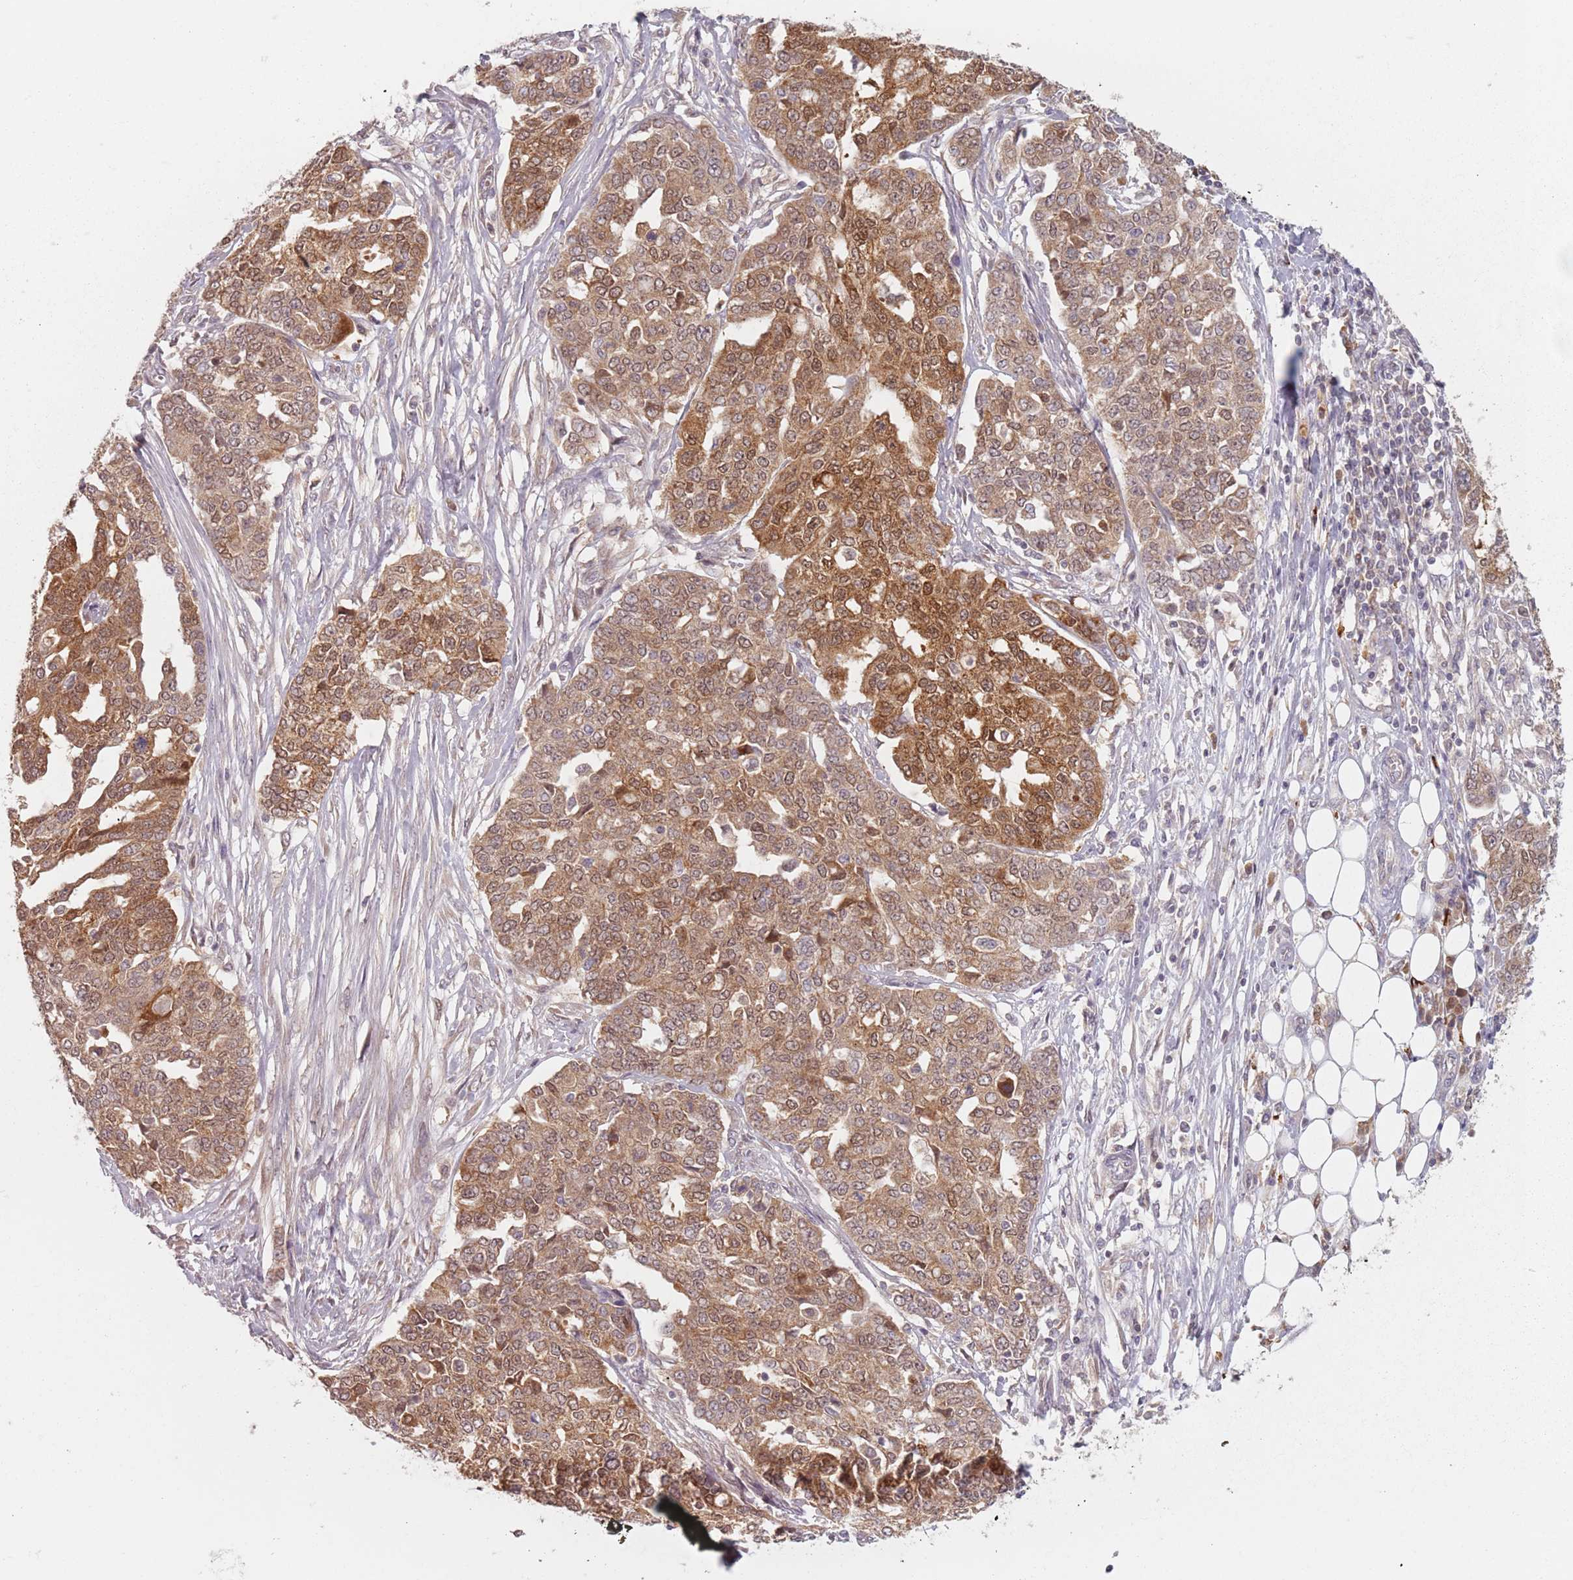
{"staining": {"intensity": "moderate", "quantity": ">75%", "location": "cytoplasmic/membranous,nuclear"}, "tissue": "ovarian cancer", "cell_type": "Tumor cells", "image_type": "cancer", "snomed": [{"axis": "morphology", "description": "Cystadenocarcinoma, serous, NOS"}, {"axis": "topography", "description": "Soft tissue"}, {"axis": "topography", "description": "Ovary"}], "caption": "A brown stain shows moderate cytoplasmic/membranous and nuclear expression of a protein in human ovarian serous cystadenocarcinoma tumor cells.", "gene": "NAXE", "patient": {"sex": "female", "age": 57}}